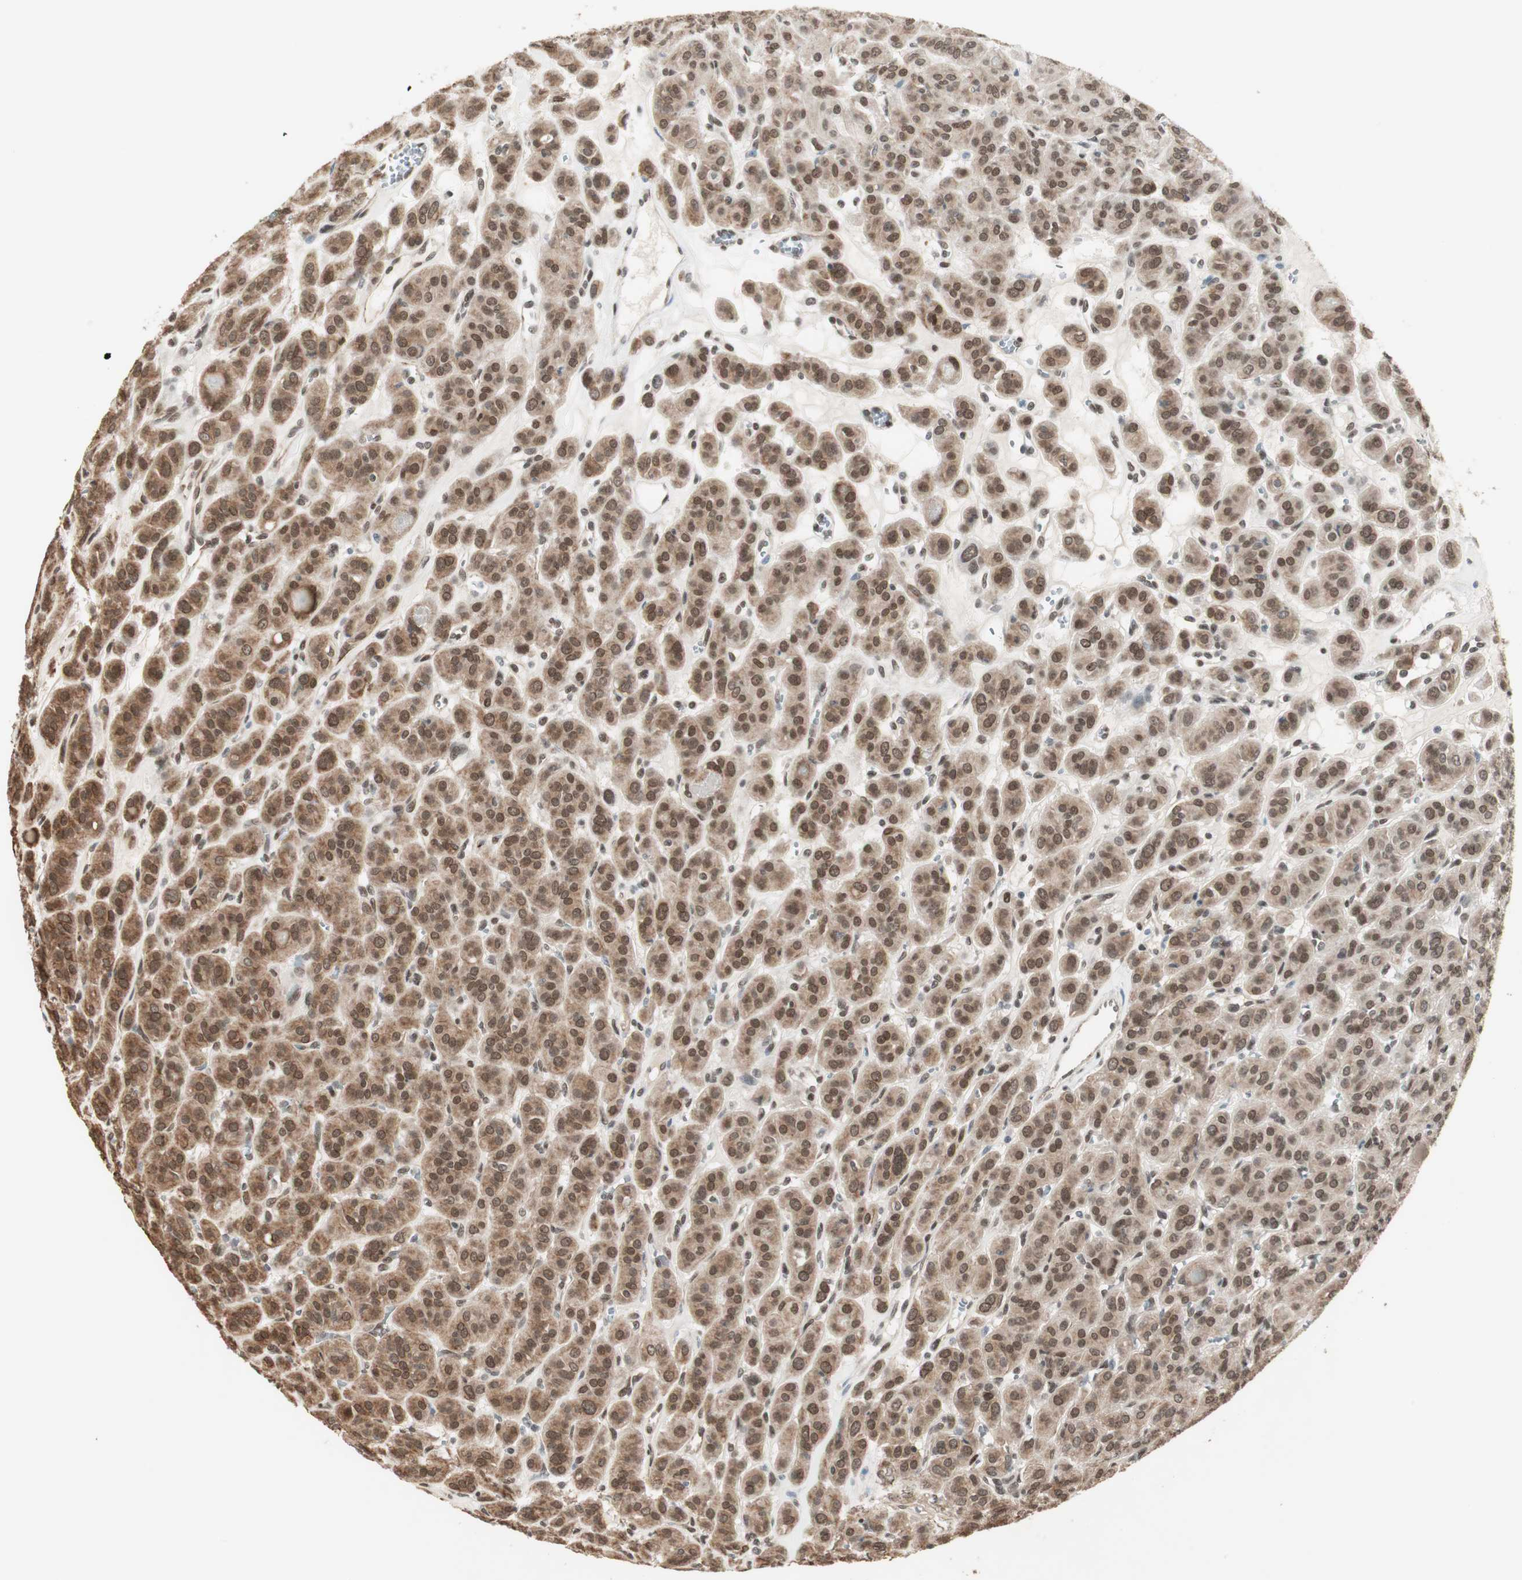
{"staining": {"intensity": "moderate", "quantity": ">75%", "location": "cytoplasmic/membranous,nuclear"}, "tissue": "thyroid cancer", "cell_type": "Tumor cells", "image_type": "cancer", "snomed": [{"axis": "morphology", "description": "Follicular adenoma carcinoma, NOS"}, {"axis": "topography", "description": "Thyroid gland"}], "caption": "High-power microscopy captured an immunohistochemistry image of follicular adenoma carcinoma (thyroid), revealing moderate cytoplasmic/membranous and nuclear expression in about >75% of tumor cells.", "gene": "ZBTB17", "patient": {"sex": "female", "age": 71}}